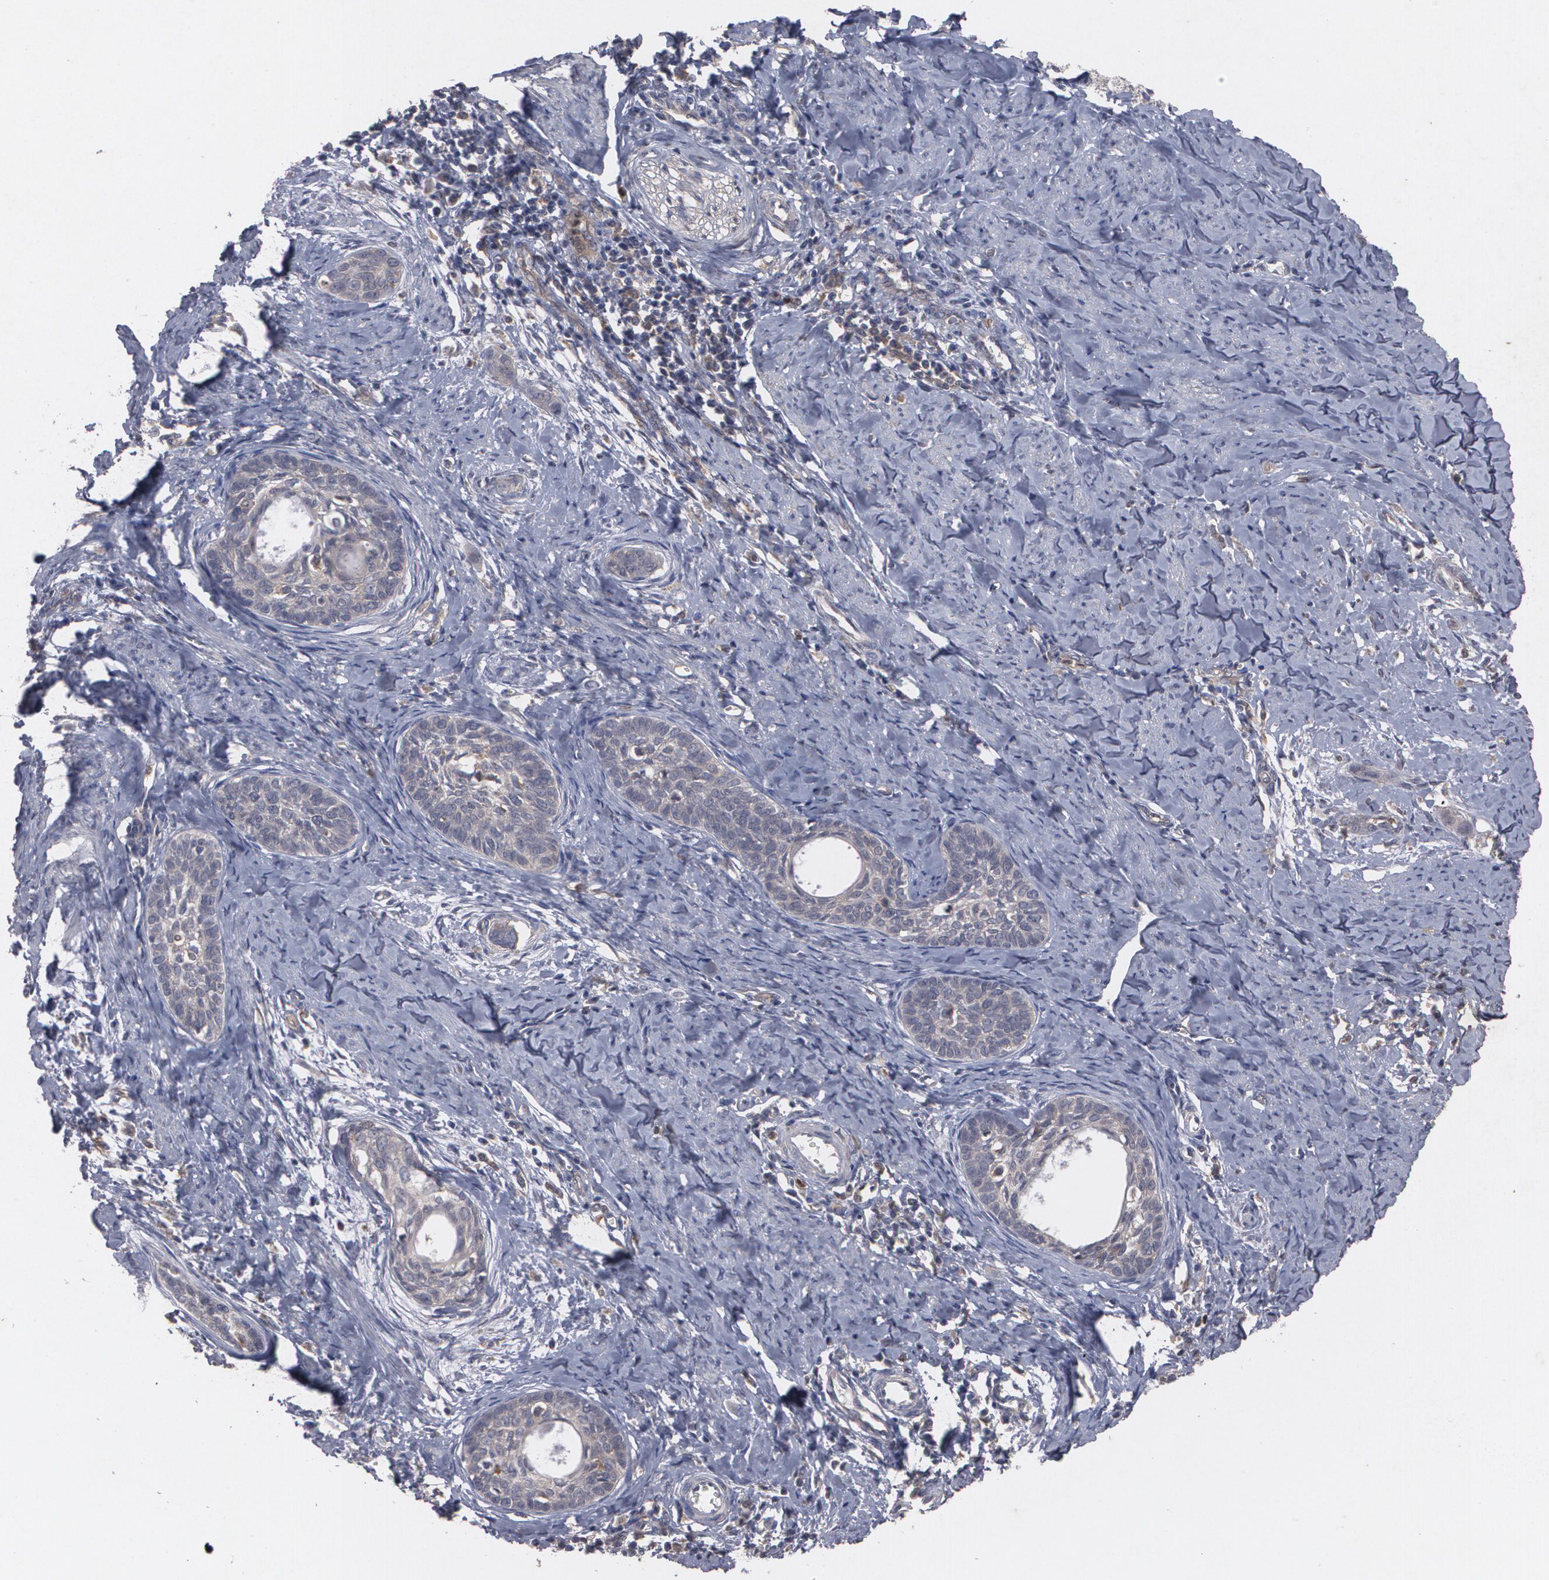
{"staining": {"intensity": "negative", "quantity": "none", "location": "none"}, "tissue": "cervical cancer", "cell_type": "Tumor cells", "image_type": "cancer", "snomed": [{"axis": "morphology", "description": "Squamous cell carcinoma, NOS"}, {"axis": "topography", "description": "Cervix"}], "caption": "A high-resolution photomicrograph shows IHC staining of cervical cancer, which reveals no significant expression in tumor cells. The staining was performed using DAB to visualize the protein expression in brown, while the nuclei were stained in blue with hematoxylin (Magnification: 20x).", "gene": "HTT", "patient": {"sex": "female", "age": 33}}